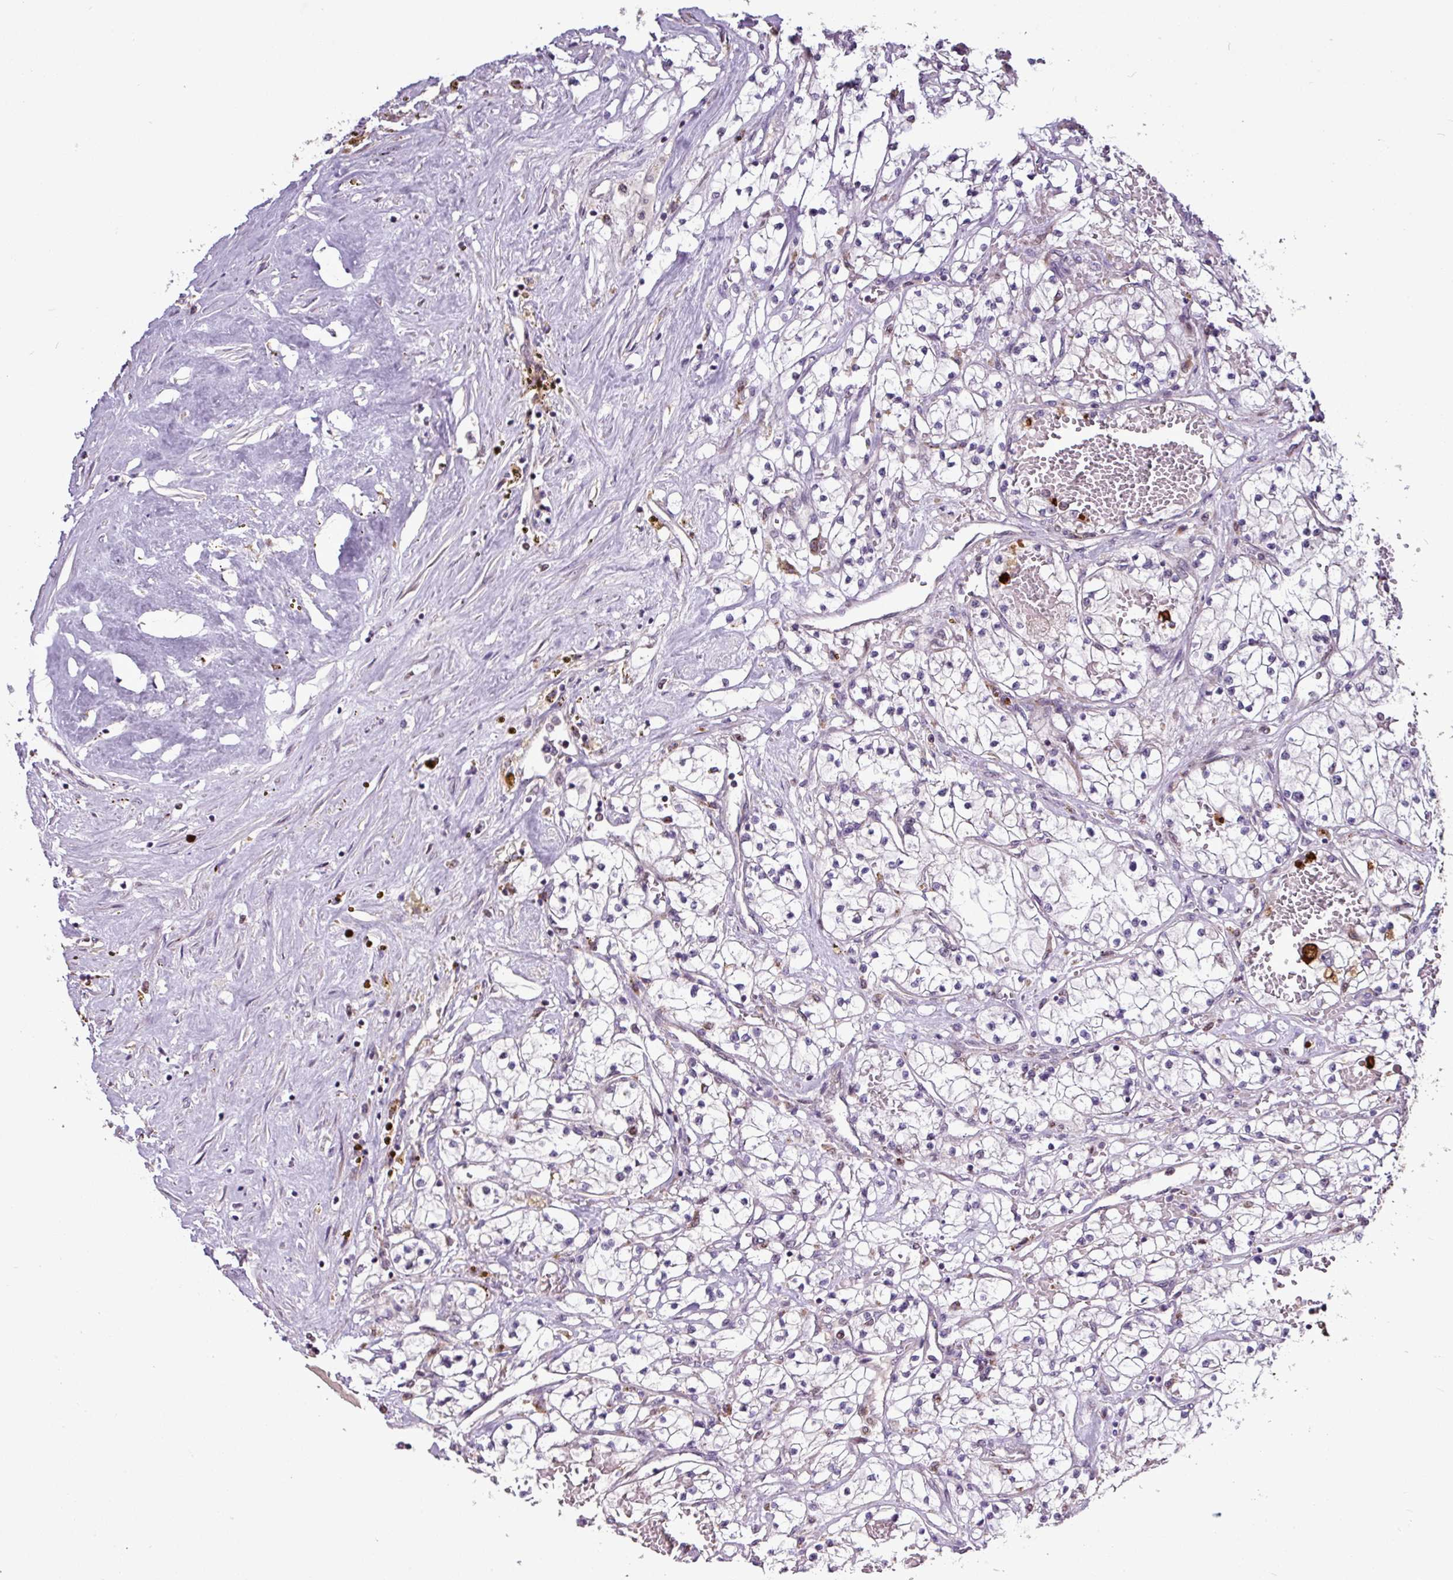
{"staining": {"intensity": "negative", "quantity": "none", "location": "none"}, "tissue": "renal cancer", "cell_type": "Tumor cells", "image_type": "cancer", "snomed": [{"axis": "morphology", "description": "Normal tissue, NOS"}, {"axis": "morphology", "description": "Adenocarcinoma, NOS"}, {"axis": "topography", "description": "Kidney"}], "caption": "Immunohistochemical staining of human renal cancer displays no significant staining in tumor cells.", "gene": "SKIC2", "patient": {"sex": "male", "age": 68}}